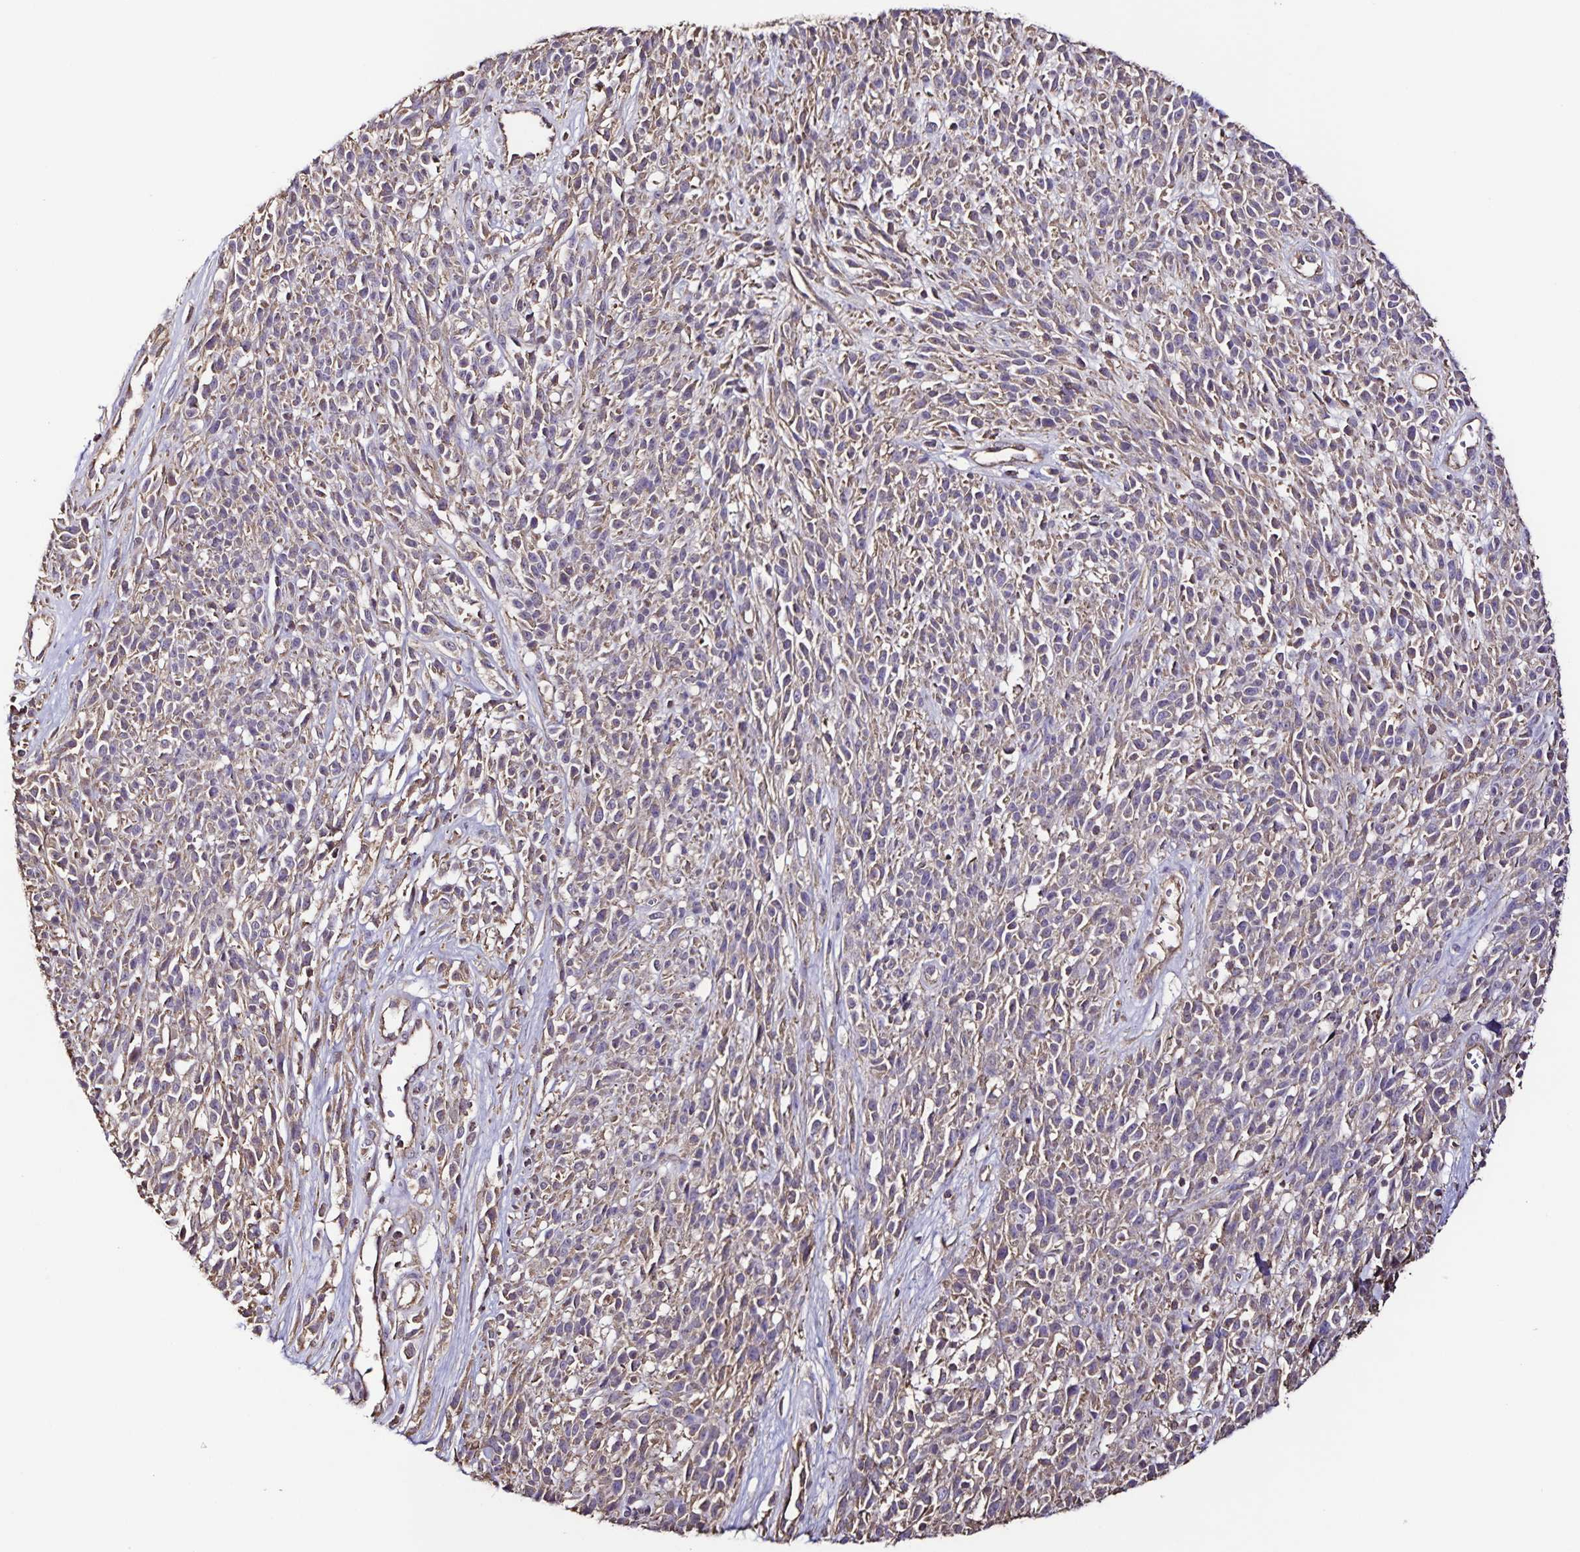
{"staining": {"intensity": "weak", "quantity": "25%-75%", "location": "cytoplasmic/membranous"}, "tissue": "melanoma", "cell_type": "Tumor cells", "image_type": "cancer", "snomed": [{"axis": "morphology", "description": "Malignant melanoma, NOS"}, {"axis": "topography", "description": "Skin"}, {"axis": "topography", "description": "Skin of trunk"}], "caption": "This micrograph reveals immunohistochemistry staining of malignant melanoma, with low weak cytoplasmic/membranous expression in approximately 25%-75% of tumor cells.", "gene": "MAN1A1", "patient": {"sex": "male", "age": 74}}